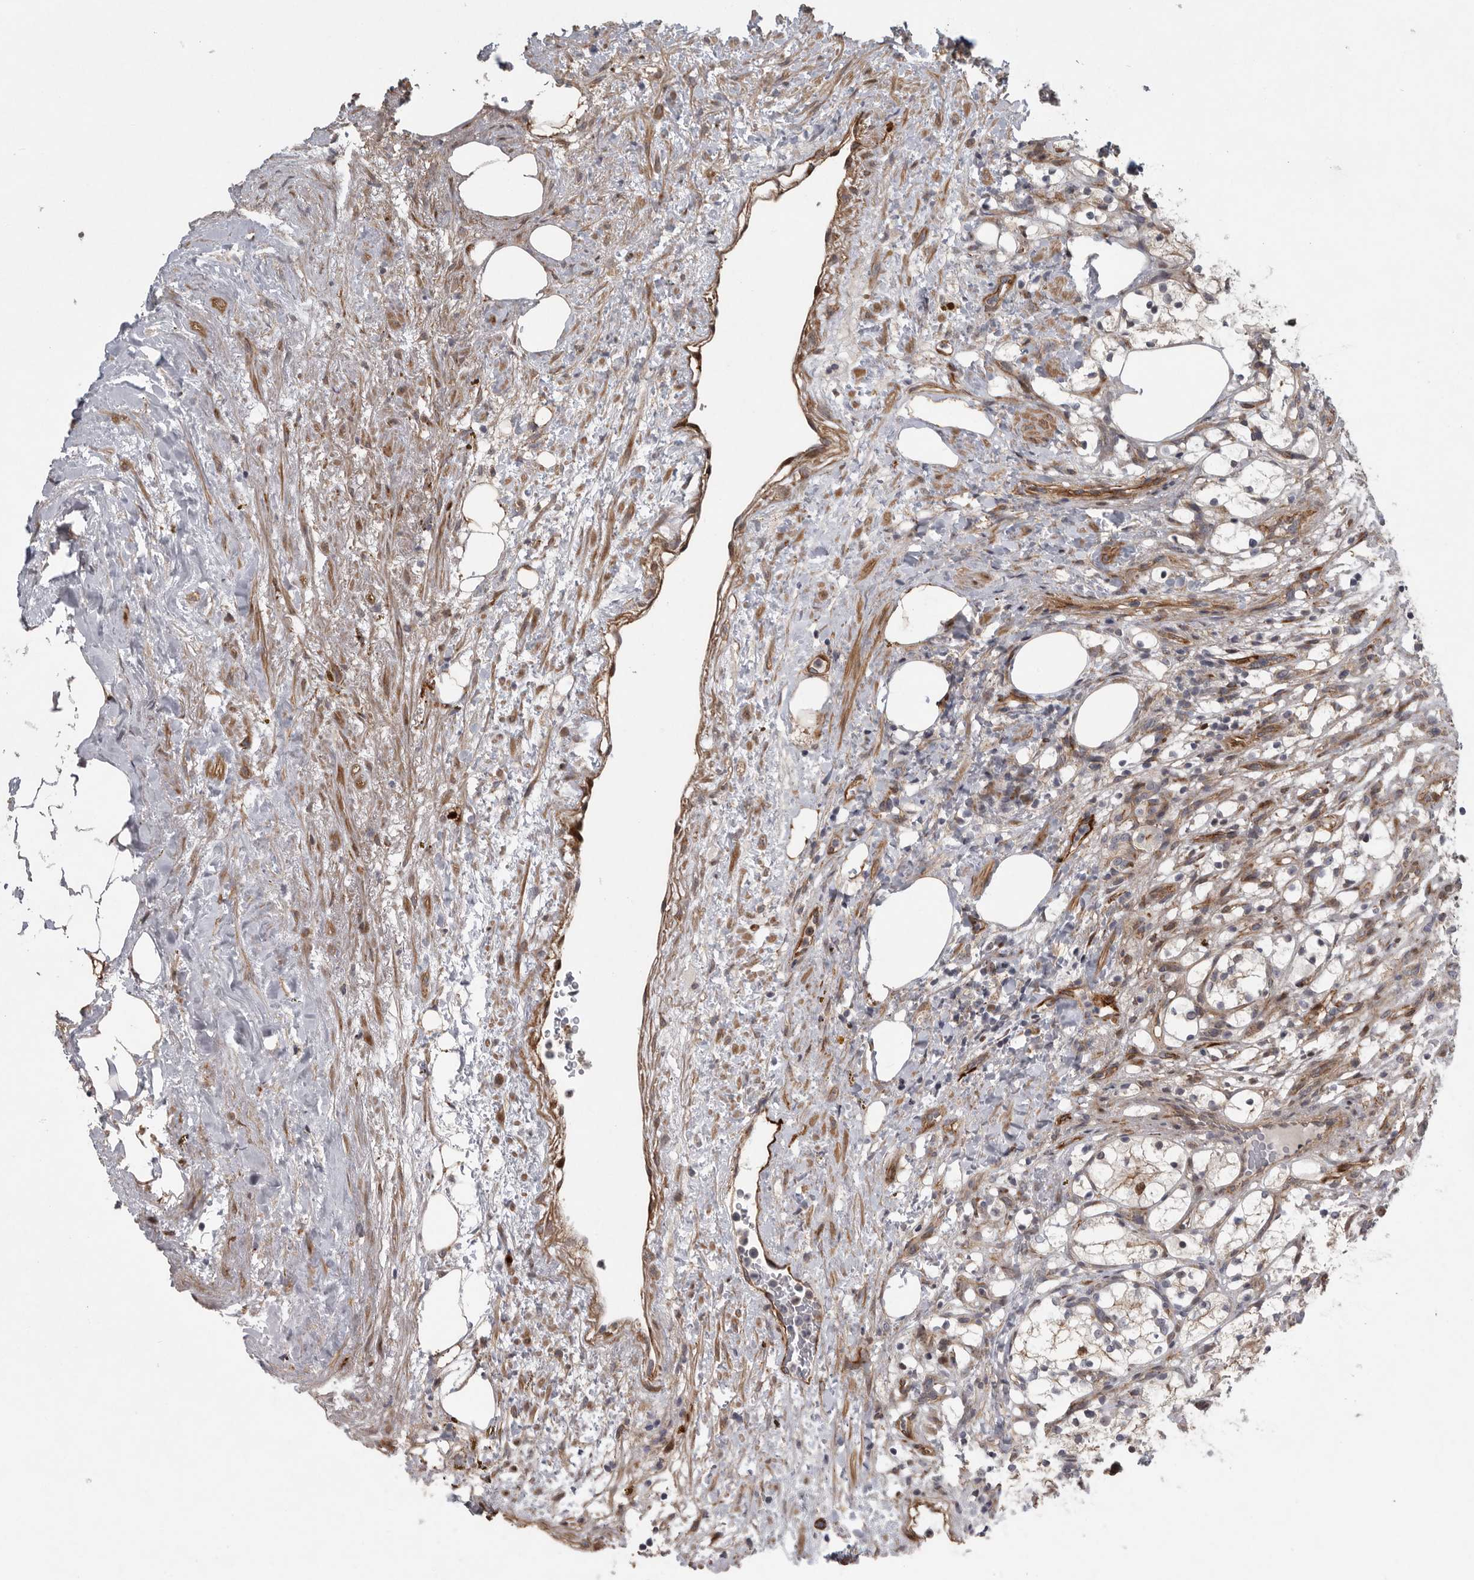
{"staining": {"intensity": "weak", "quantity": ">75%", "location": "cytoplasmic/membranous"}, "tissue": "renal cancer", "cell_type": "Tumor cells", "image_type": "cancer", "snomed": [{"axis": "morphology", "description": "Adenocarcinoma, NOS"}, {"axis": "topography", "description": "Kidney"}], "caption": "Immunohistochemistry image of human renal adenocarcinoma stained for a protein (brown), which displays low levels of weak cytoplasmic/membranous expression in approximately >75% of tumor cells.", "gene": "MPDZ", "patient": {"sex": "female", "age": 69}}